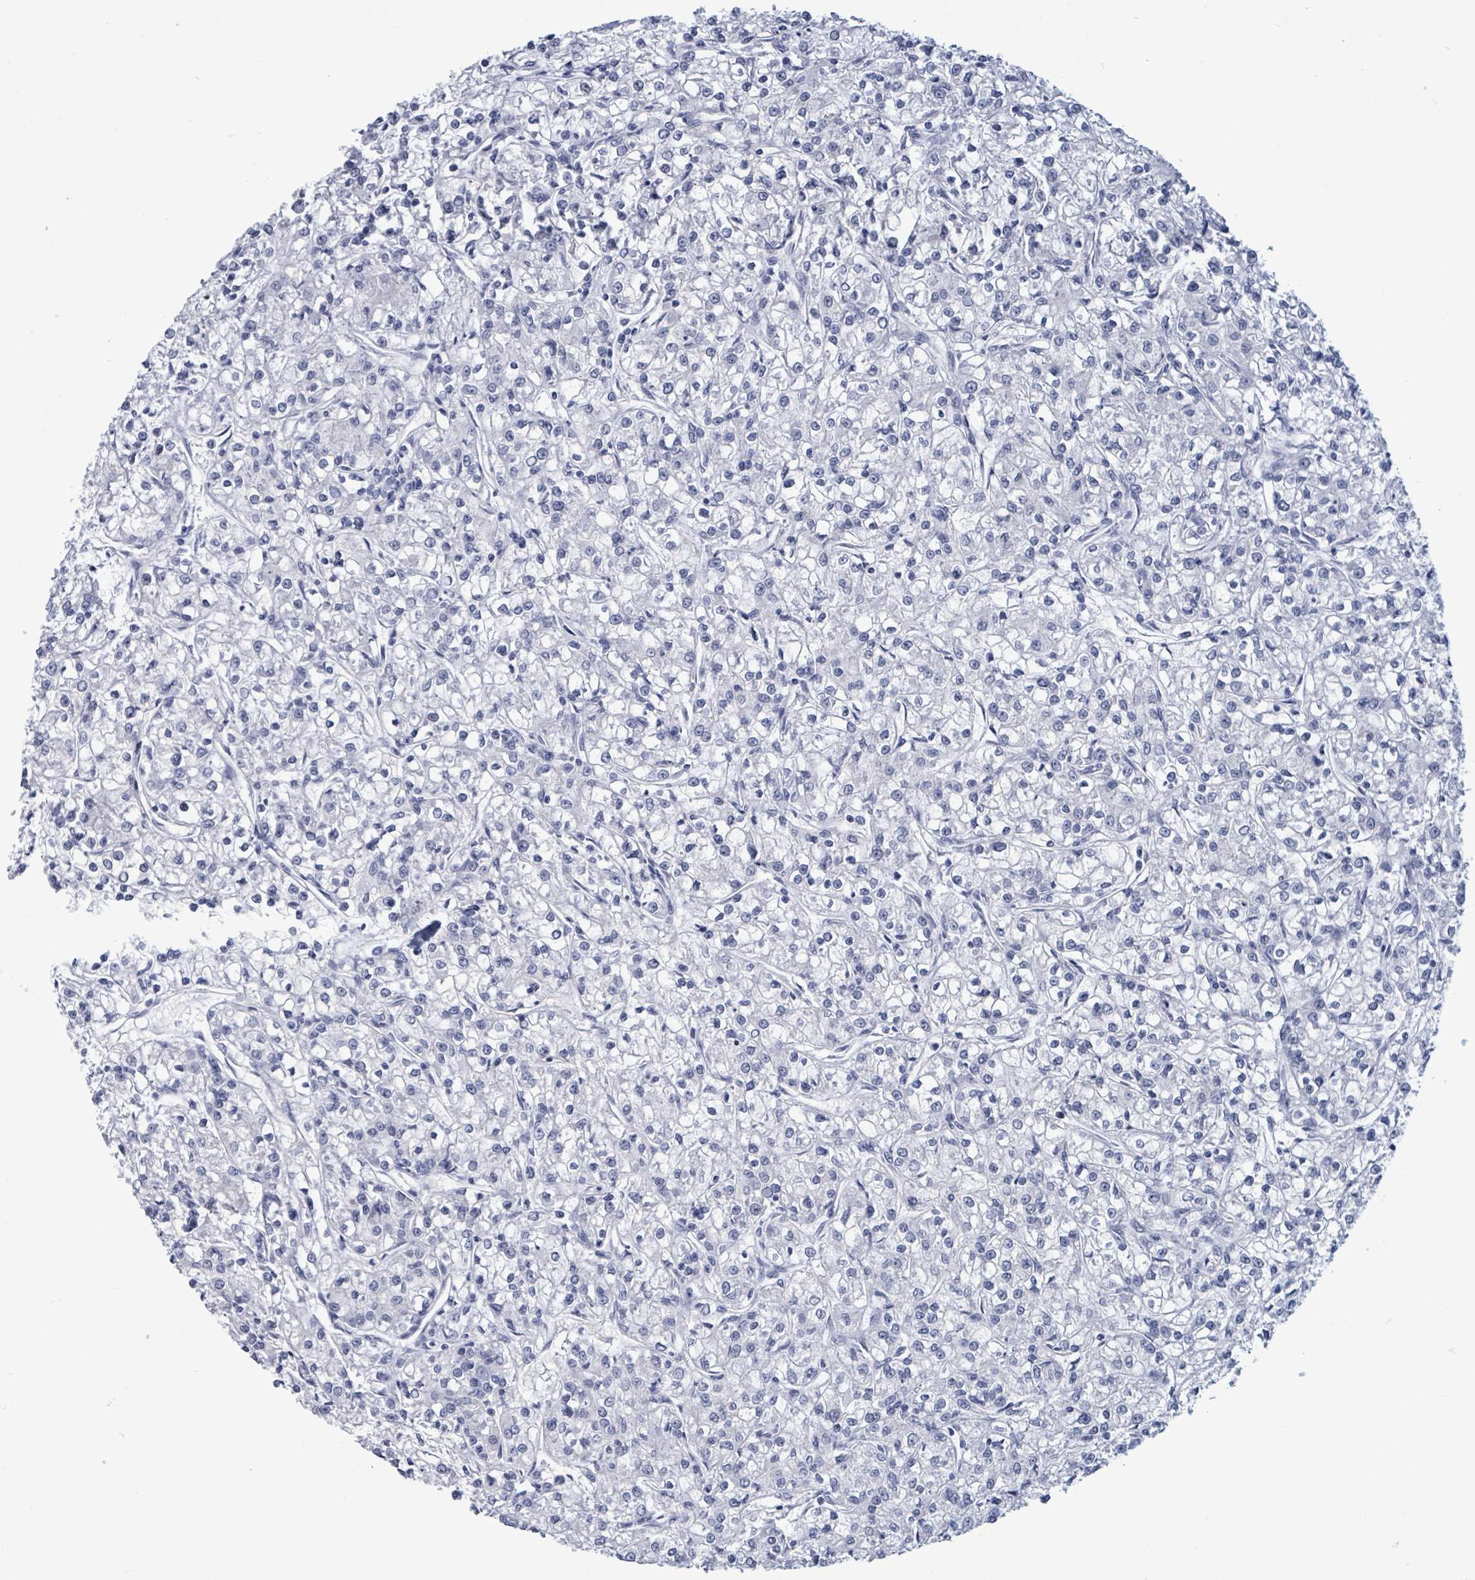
{"staining": {"intensity": "negative", "quantity": "none", "location": "none"}, "tissue": "renal cancer", "cell_type": "Tumor cells", "image_type": "cancer", "snomed": [{"axis": "morphology", "description": "Adenocarcinoma, NOS"}, {"axis": "topography", "description": "Kidney"}], "caption": "DAB immunohistochemical staining of human renal adenocarcinoma demonstrates no significant staining in tumor cells. Nuclei are stained in blue.", "gene": "NKX2-1", "patient": {"sex": "female", "age": 59}}